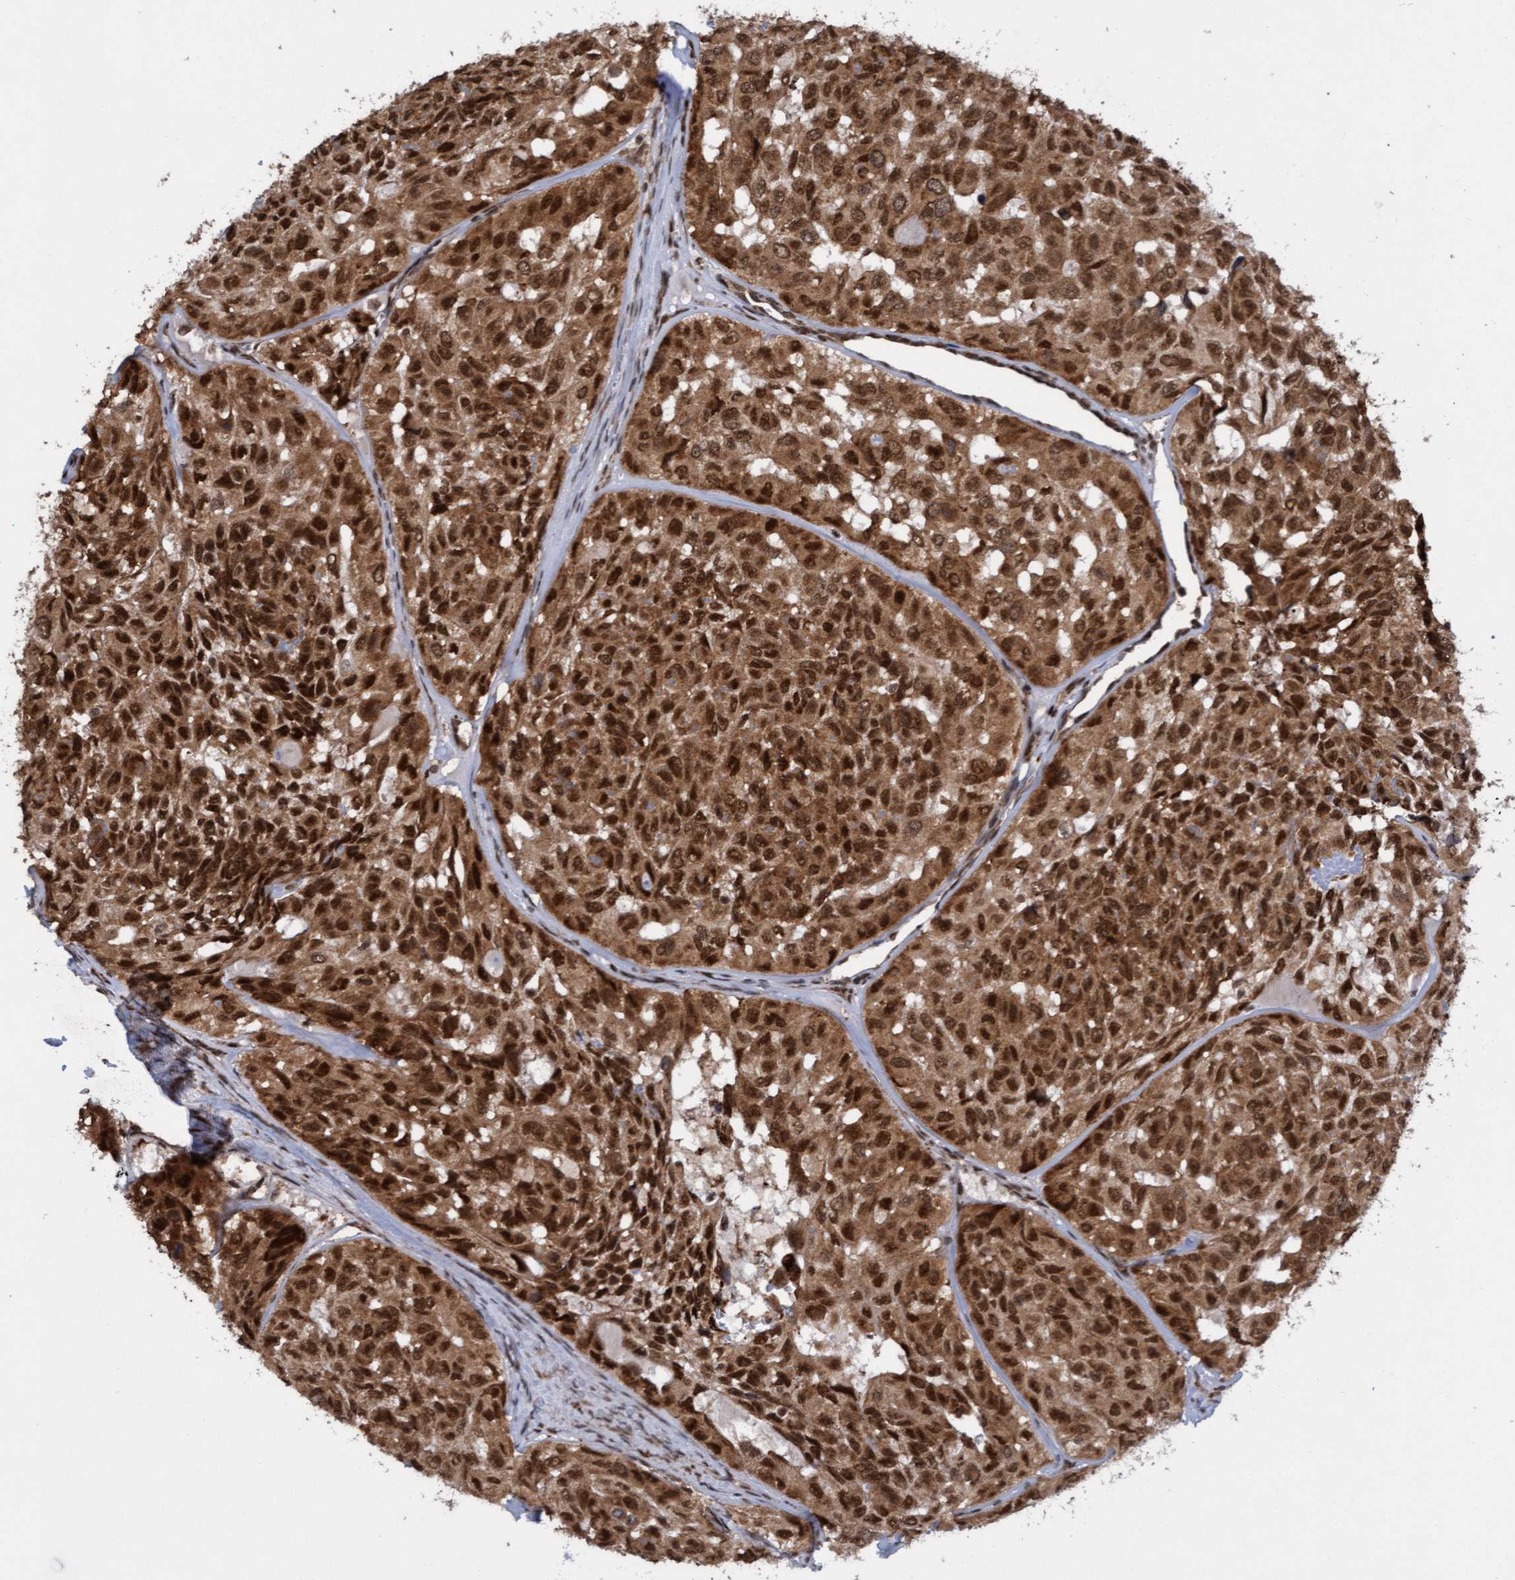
{"staining": {"intensity": "strong", "quantity": ">75%", "location": "cytoplasmic/membranous,nuclear"}, "tissue": "head and neck cancer", "cell_type": "Tumor cells", "image_type": "cancer", "snomed": [{"axis": "morphology", "description": "Adenocarcinoma, NOS"}, {"axis": "topography", "description": "Salivary gland, NOS"}, {"axis": "topography", "description": "Head-Neck"}], "caption": "A high amount of strong cytoplasmic/membranous and nuclear positivity is seen in approximately >75% of tumor cells in head and neck adenocarcinoma tissue.", "gene": "TANC2", "patient": {"sex": "female", "age": 76}}